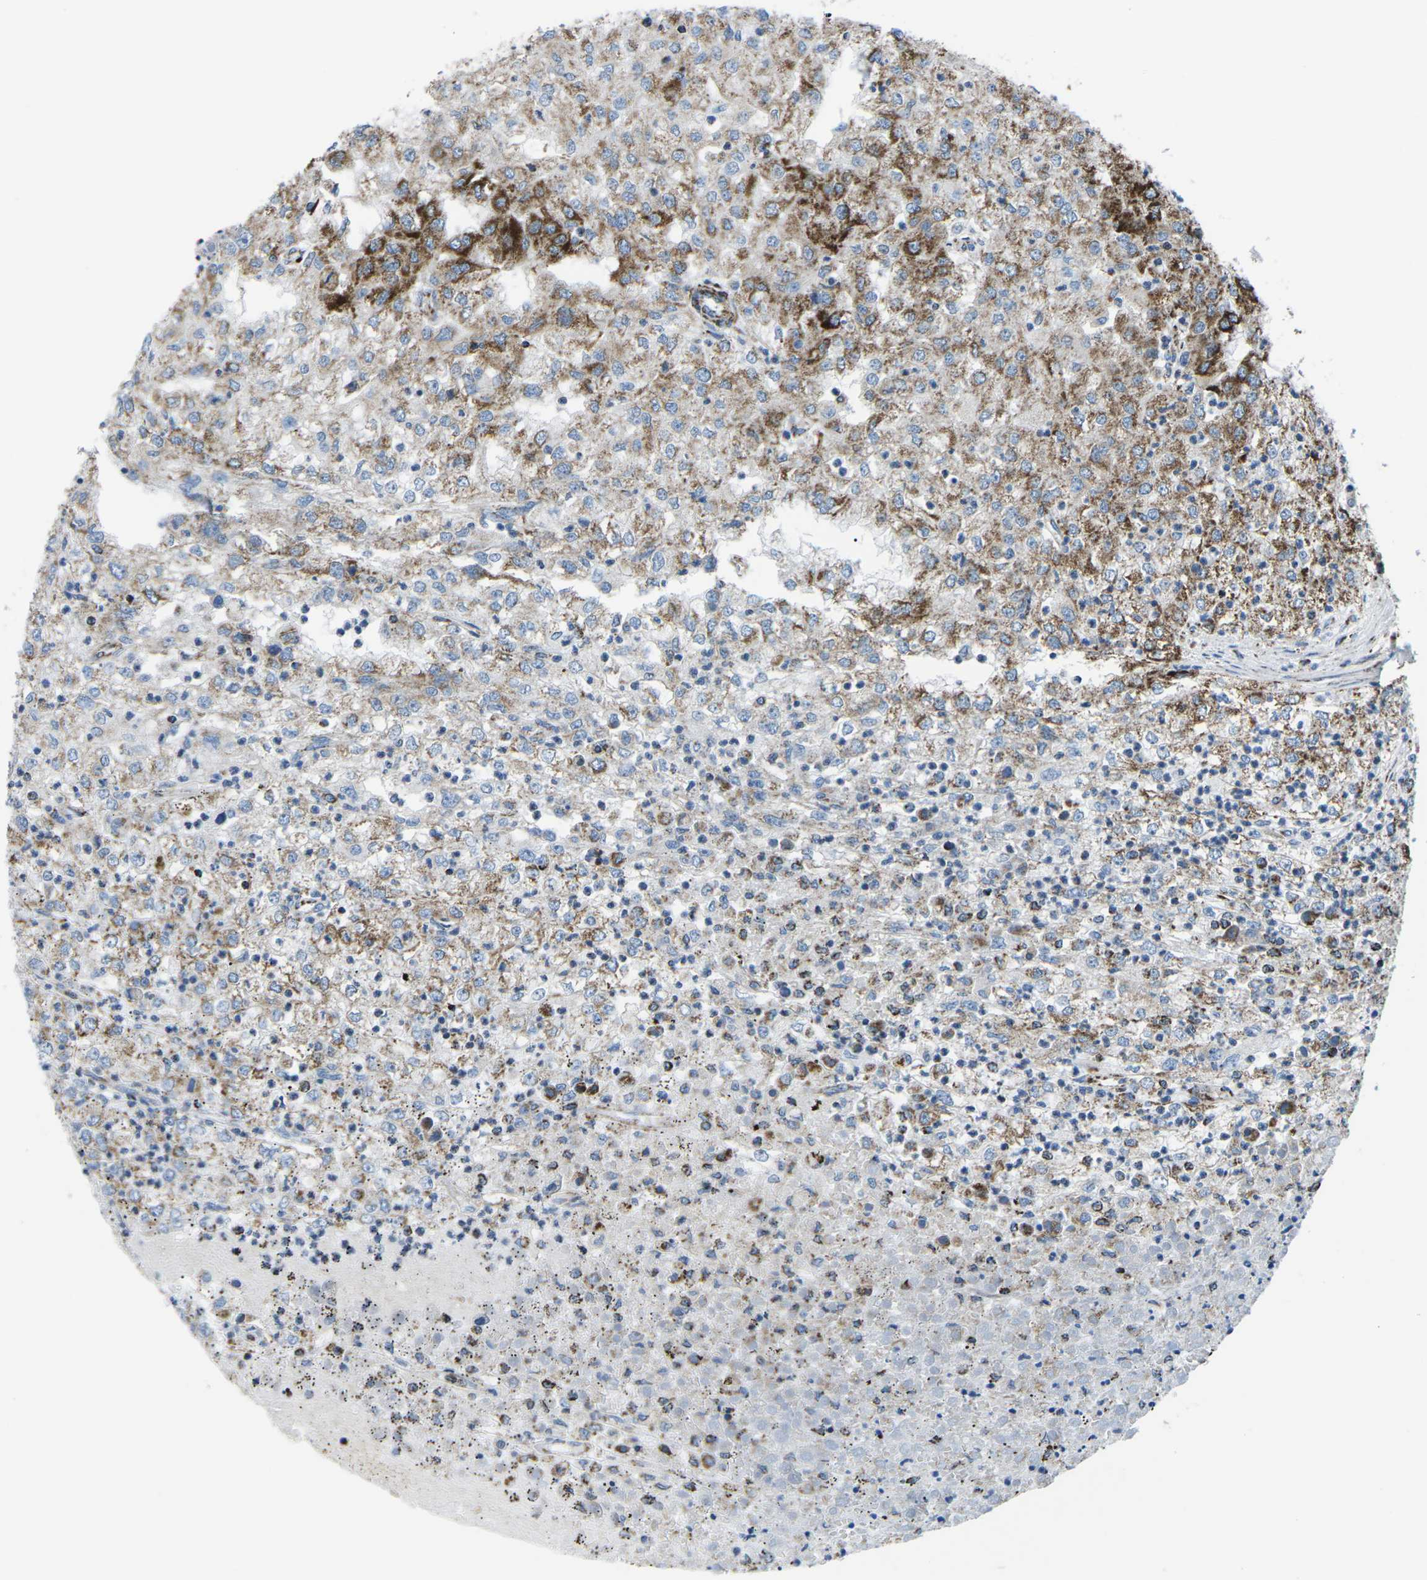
{"staining": {"intensity": "moderate", "quantity": "25%-75%", "location": "cytoplasmic/membranous"}, "tissue": "renal cancer", "cell_type": "Tumor cells", "image_type": "cancer", "snomed": [{"axis": "morphology", "description": "Adenocarcinoma, NOS"}, {"axis": "topography", "description": "Kidney"}], "caption": "A brown stain shows moderate cytoplasmic/membranous positivity of a protein in adenocarcinoma (renal) tumor cells.", "gene": "MT-CO2", "patient": {"sex": "female", "age": 54}}